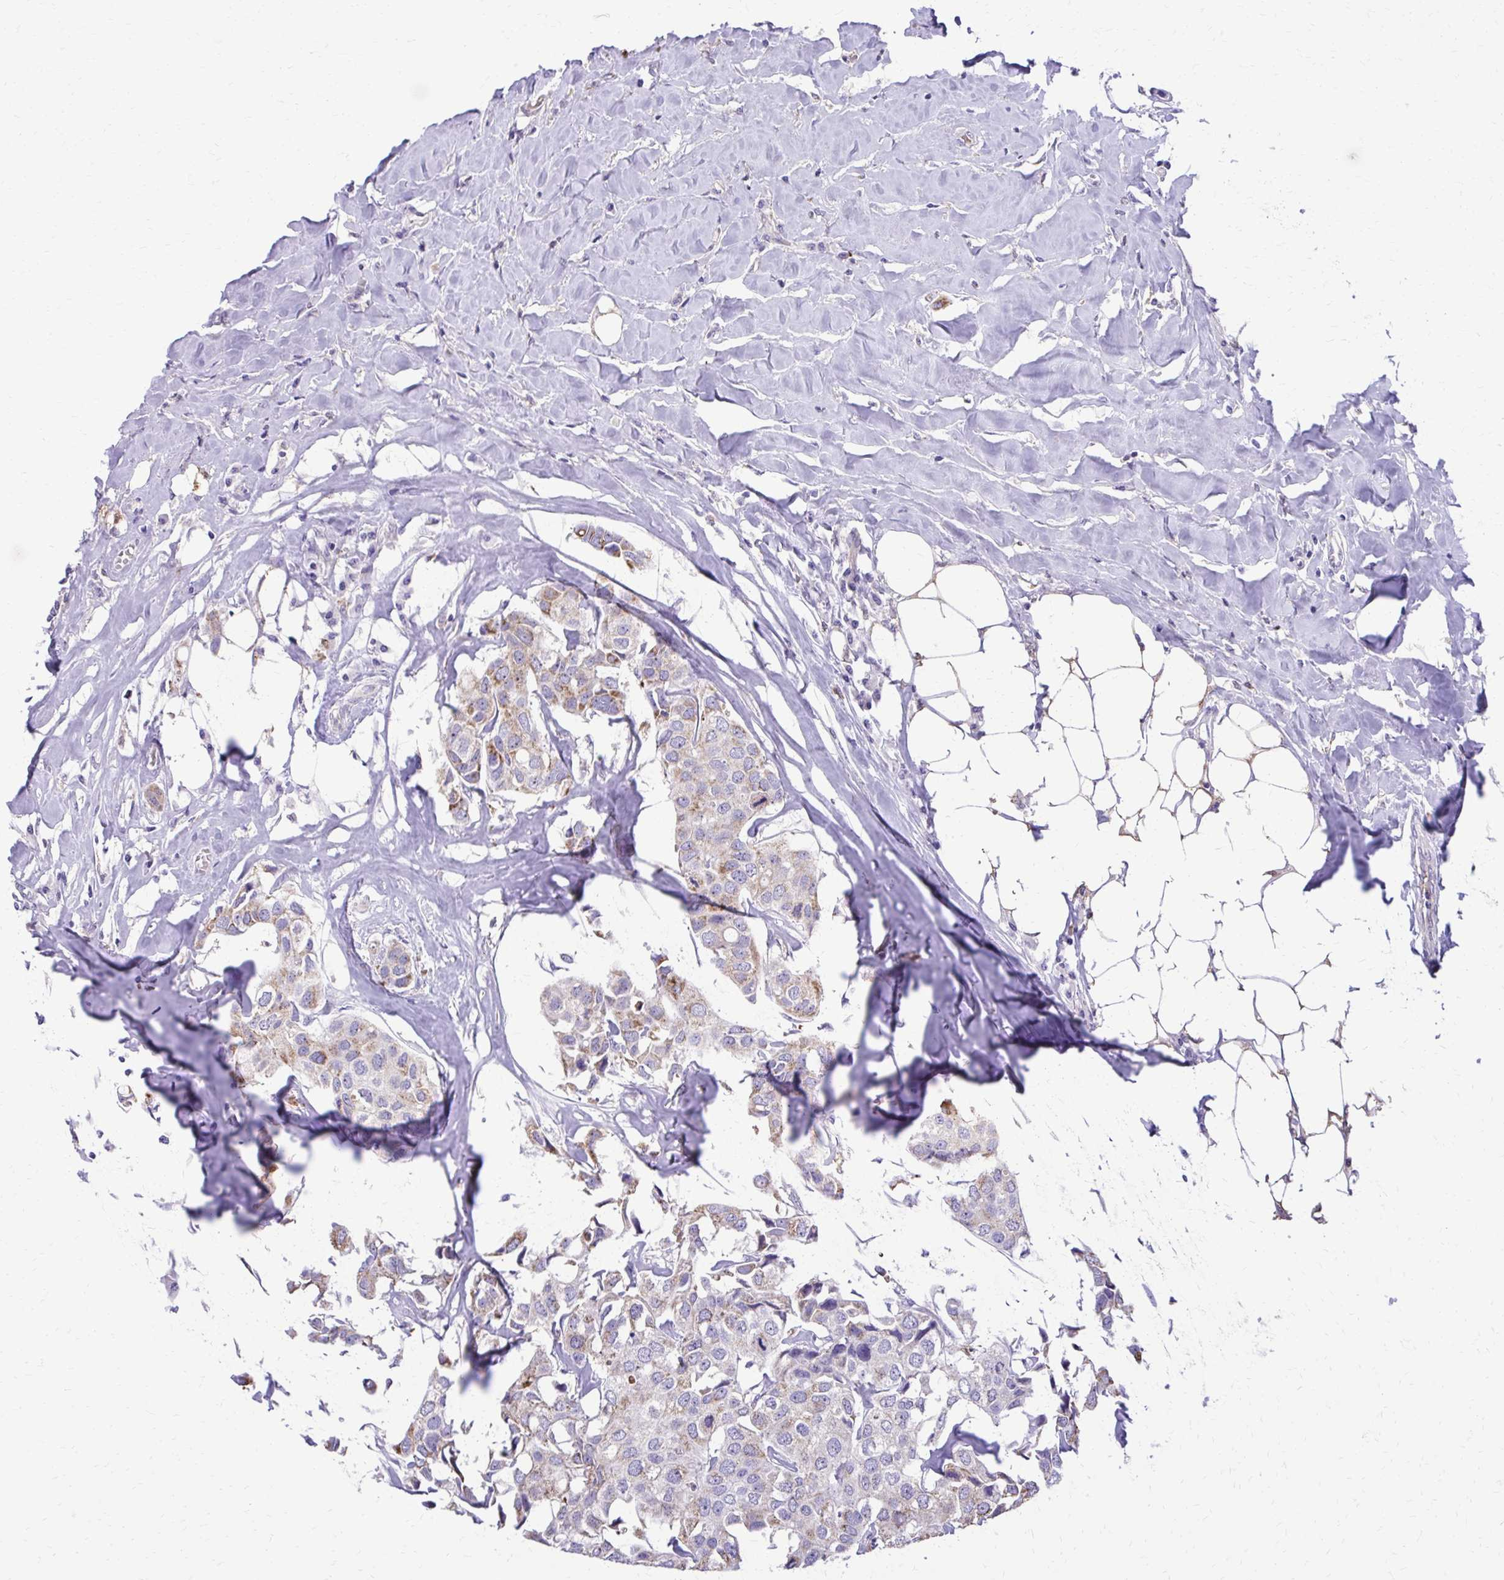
{"staining": {"intensity": "weak", "quantity": "25%-75%", "location": "cytoplasmic/membranous"}, "tissue": "breast cancer", "cell_type": "Tumor cells", "image_type": "cancer", "snomed": [{"axis": "morphology", "description": "Duct carcinoma"}, {"axis": "topography", "description": "Breast"}], "caption": "A high-resolution micrograph shows immunohistochemistry (IHC) staining of breast invasive ductal carcinoma, which shows weak cytoplasmic/membranous positivity in about 25%-75% of tumor cells.", "gene": "CAT", "patient": {"sex": "female", "age": 80}}